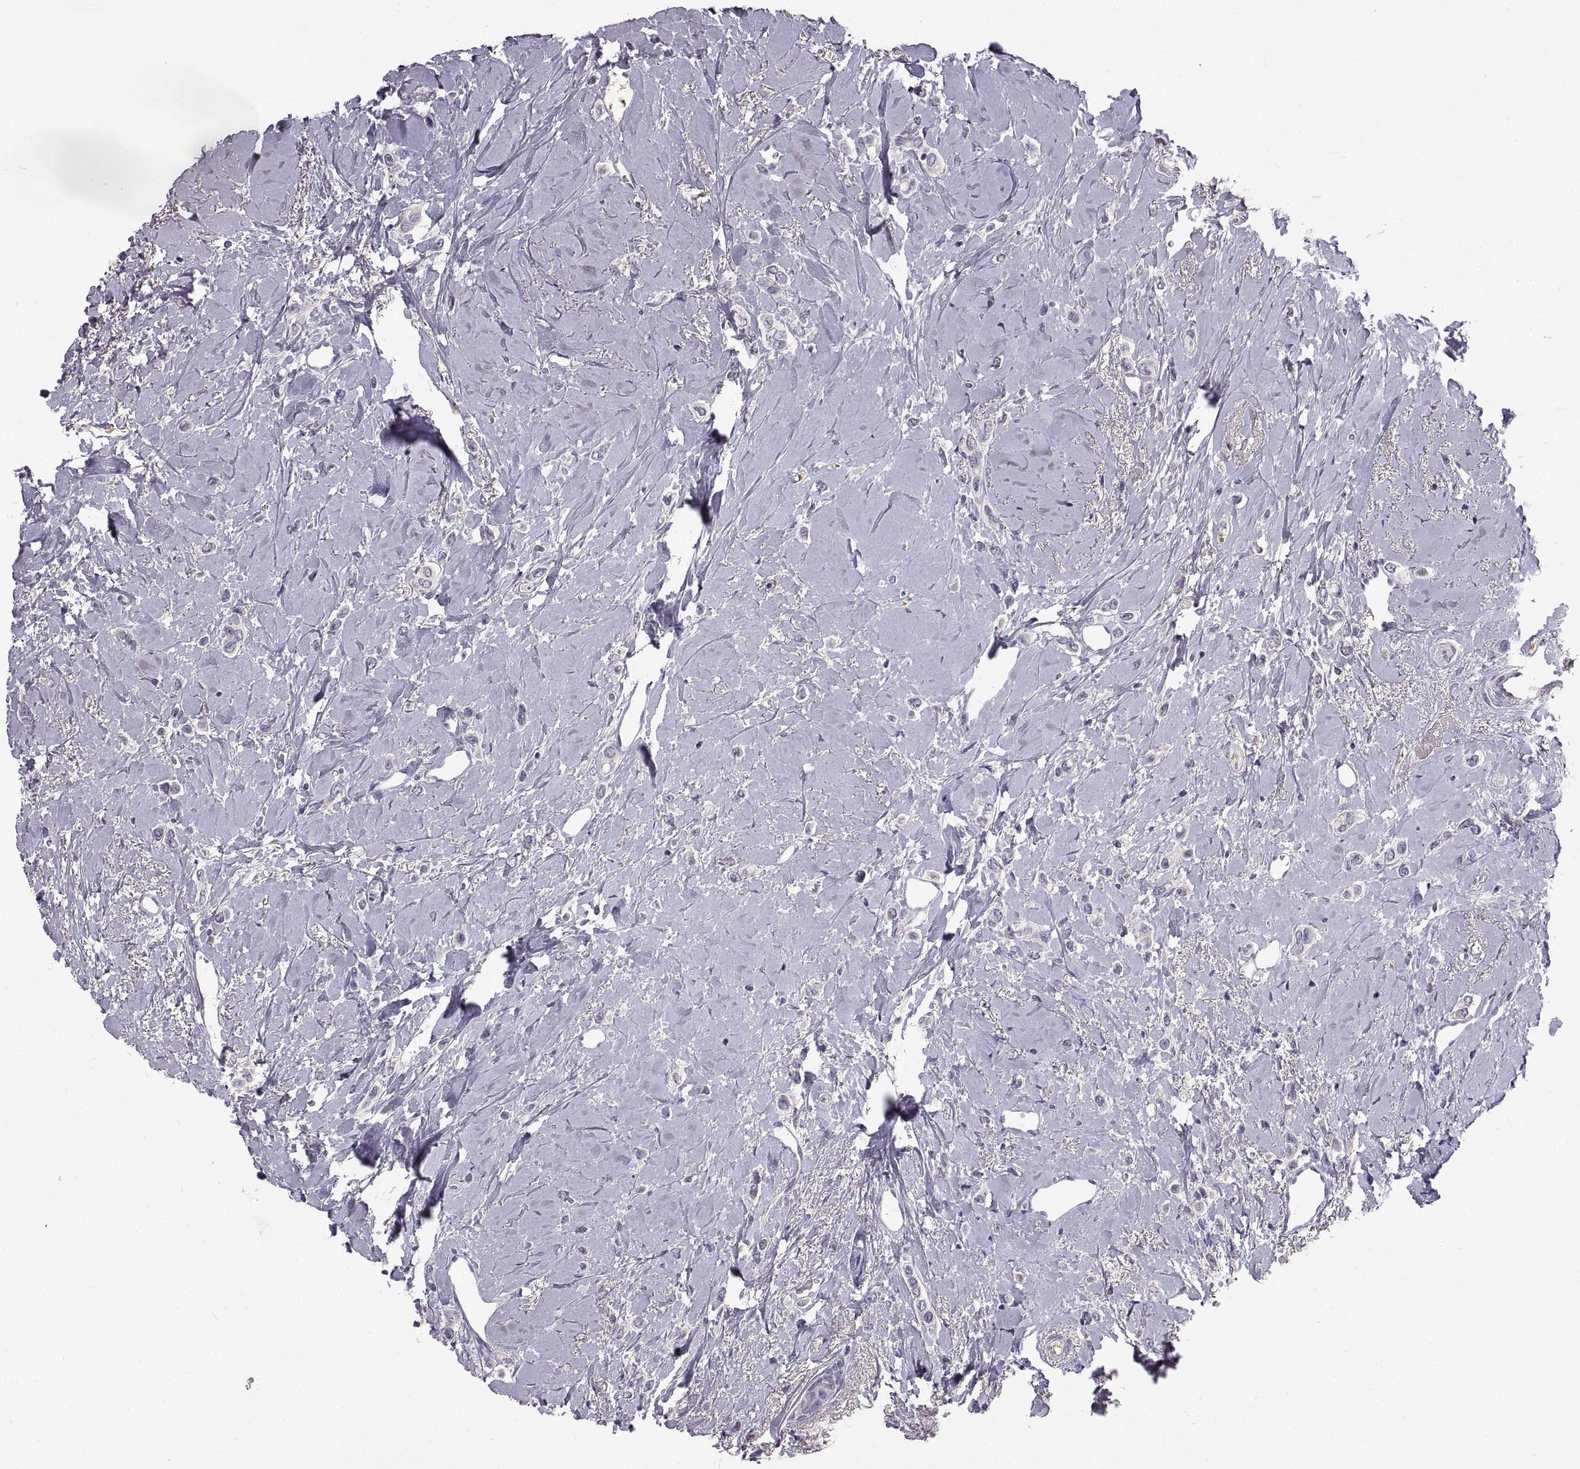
{"staining": {"intensity": "negative", "quantity": "none", "location": "none"}, "tissue": "breast cancer", "cell_type": "Tumor cells", "image_type": "cancer", "snomed": [{"axis": "morphology", "description": "Lobular carcinoma"}, {"axis": "topography", "description": "Breast"}], "caption": "Immunohistochemical staining of human breast cancer (lobular carcinoma) shows no significant positivity in tumor cells.", "gene": "ADAM32", "patient": {"sex": "female", "age": 66}}